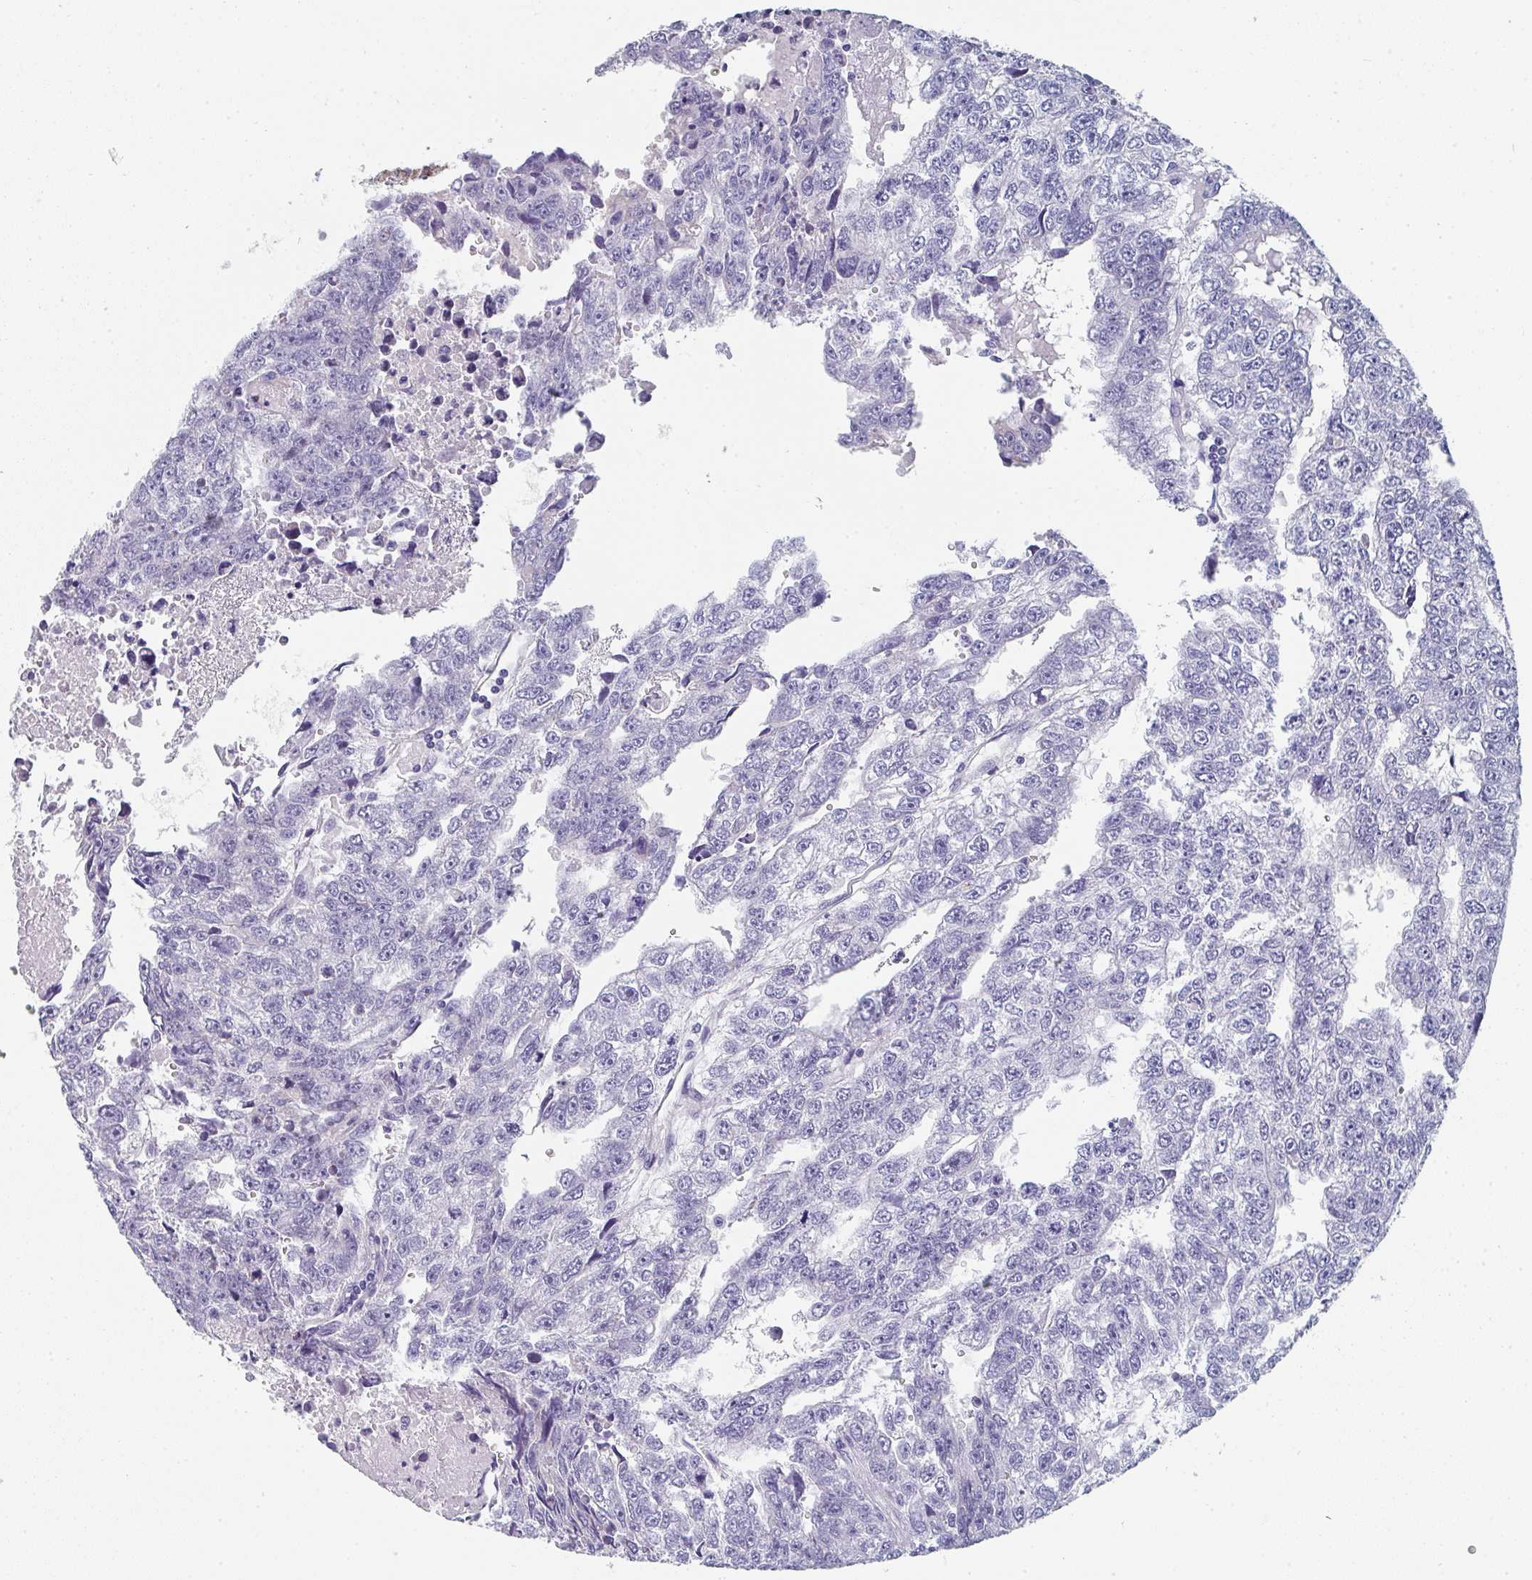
{"staining": {"intensity": "negative", "quantity": "none", "location": "none"}, "tissue": "testis cancer", "cell_type": "Tumor cells", "image_type": "cancer", "snomed": [{"axis": "morphology", "description": "Carcinoma, Embryonal, NOS"}, {"axis": "topography", "description": "Testis"}], "caption": "This is an immunohistochemistry (IHC) image of human testis cancer. There is no expression in tumor cells.", "gene": "NOXRED1", "patient": {"sex": "male", "age": 20}}